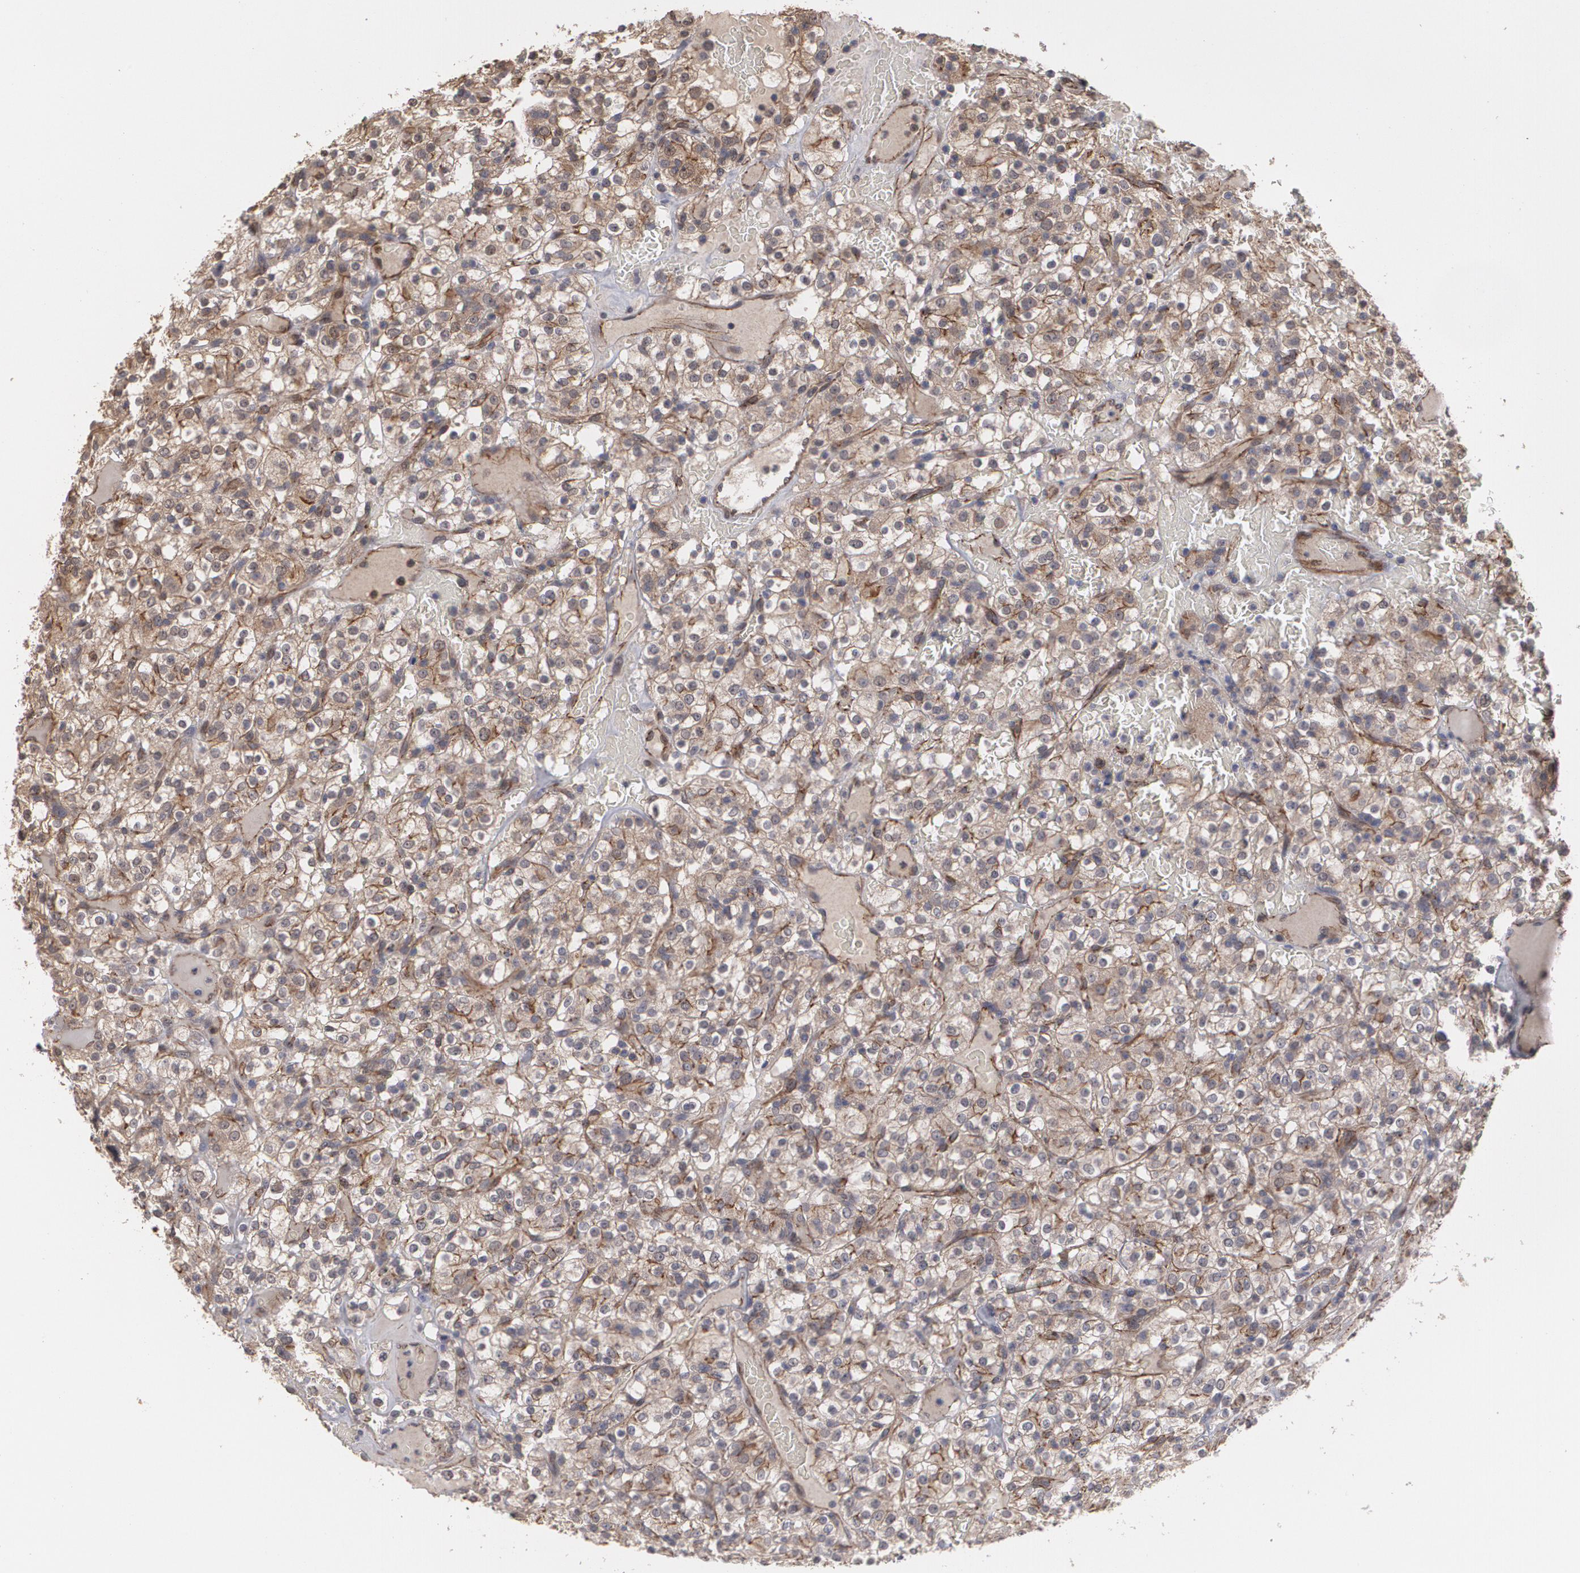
{"staining": {"intensity": "moderate", "quantity": ">75%", "location": "cytoplasmic/membranous"}, "tissue": "renal cancer", "cell_type": "Tumor cells", "image_type": "cancer", "snomed": [{"axis": "morphology", "description": "Normal tissue, NOS"}, {"axis": "morphology", "description": "Adenocarcinoma, NOS"}, {"axis": "topography", "description": "Kidney"}], "caption": "Immunohistochemical staining of human renal cancer (adenocarcinoma) demonstrates medium levels of moderate cytoplasmic/membranous protein expression in approximately >75% of tumor cells. (DAB (3,3'-diaminobenzidine) = brown stain, brightfield microscopy at high magnification).", "gene": "TJP1", "patient": {"sex": "female", "age": 72}}